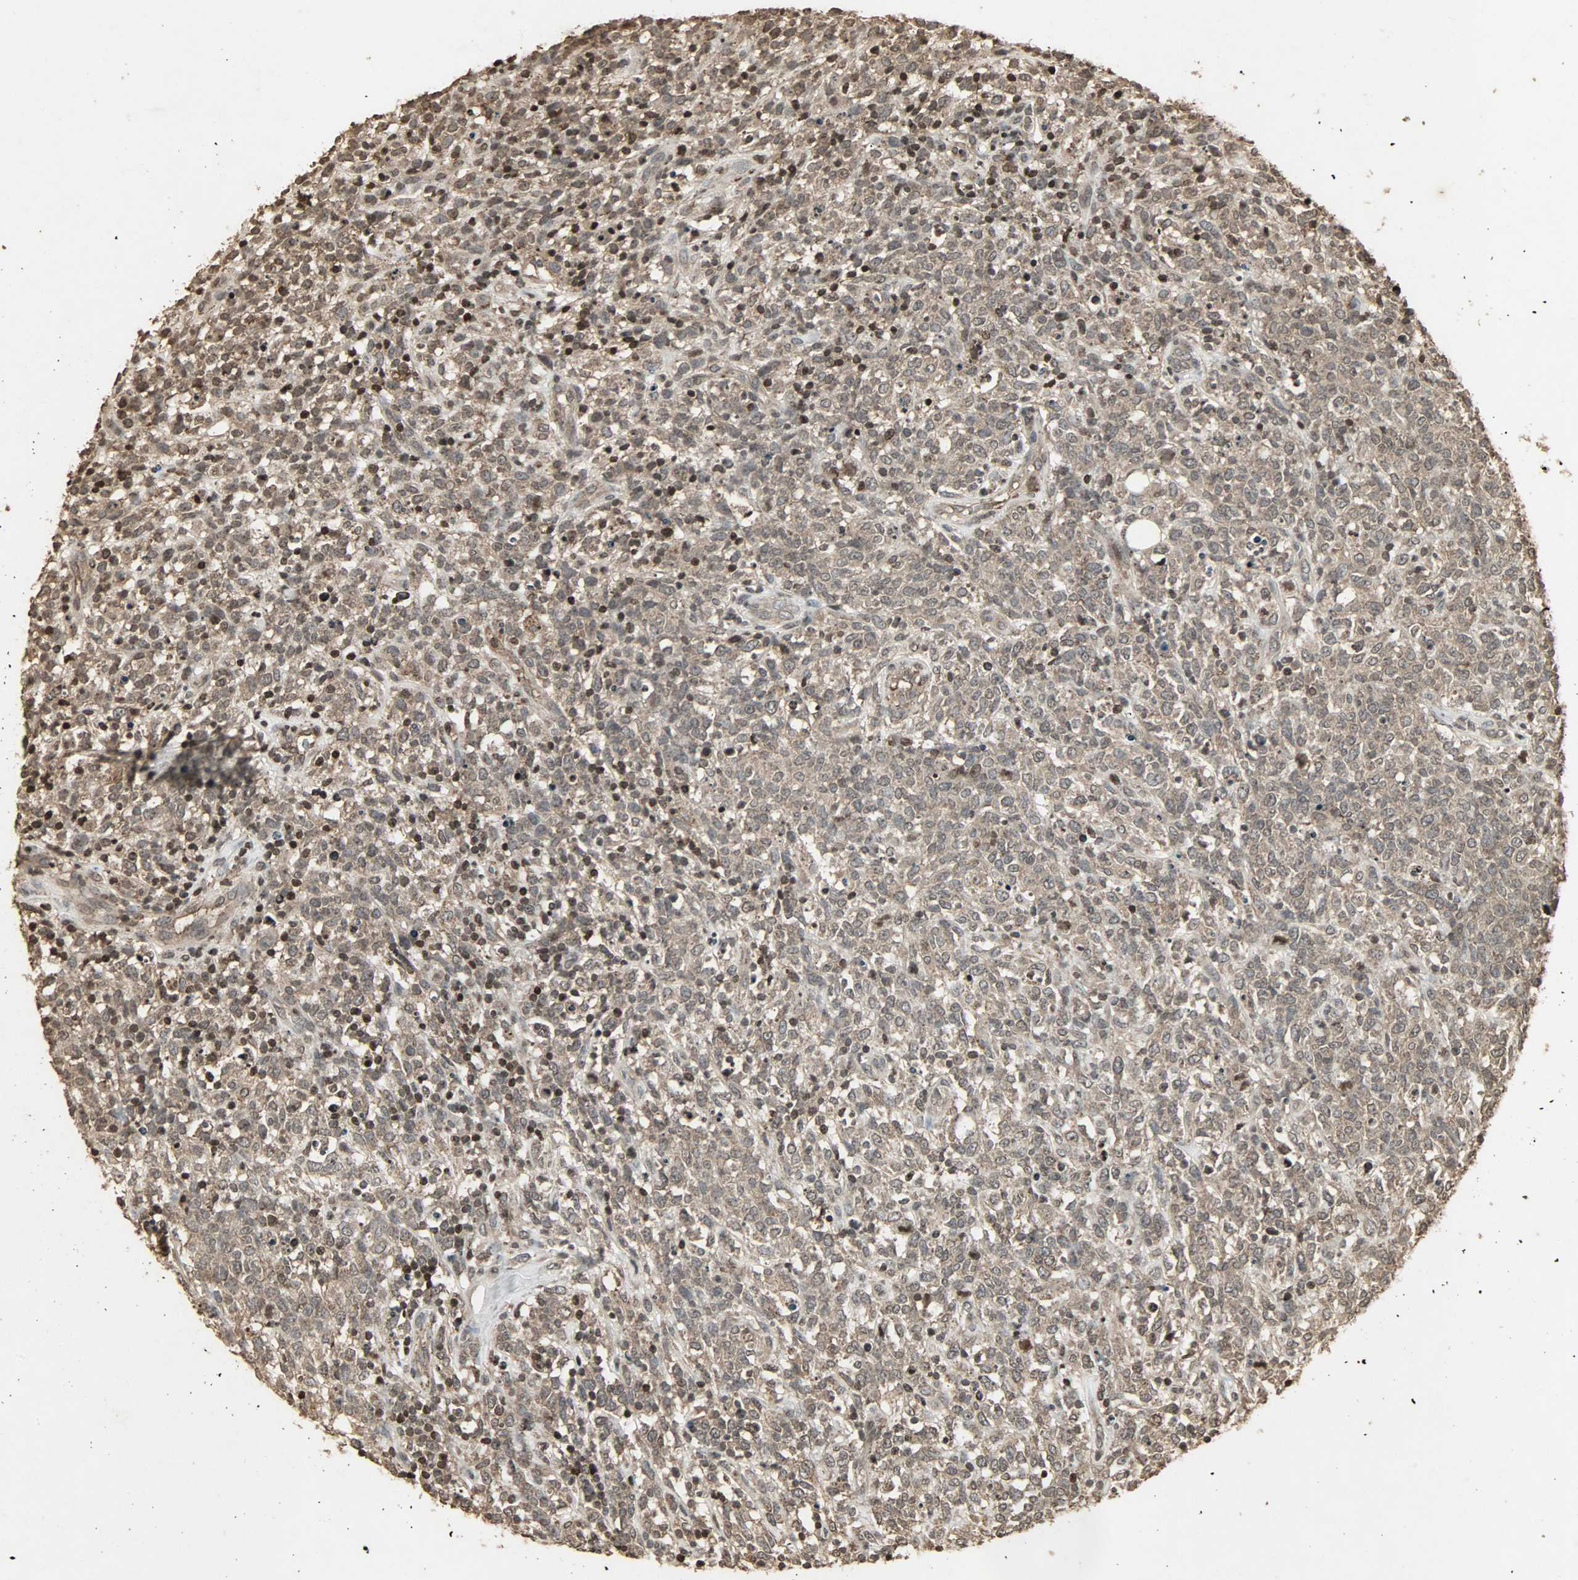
{"staining": {"intensity": "strong", "quantity": "25%-75%", "location": "cytoplasmic/membranous,nuclear"}, "tissue": "lymphoma", "cell_type": "Tumor cells", "image_type": "cancer", "snomed": [{"axis": "morphology", "description": "Malignant lymphoma, non-Hodgkin's type, High grade"}, {"axis": "topography", "description": "Lymph node"}], "caption": "Human malignant lymphoma, non-Hodgkin's type (high-grade) stained with a brown dye demonstrates strong cytoplasmic/membranous and nuclear positive expression in approximately 25%-75% of tumor cells.", "gene": "PPP3R1", "patient": {"sex": "female", "age": 73}}